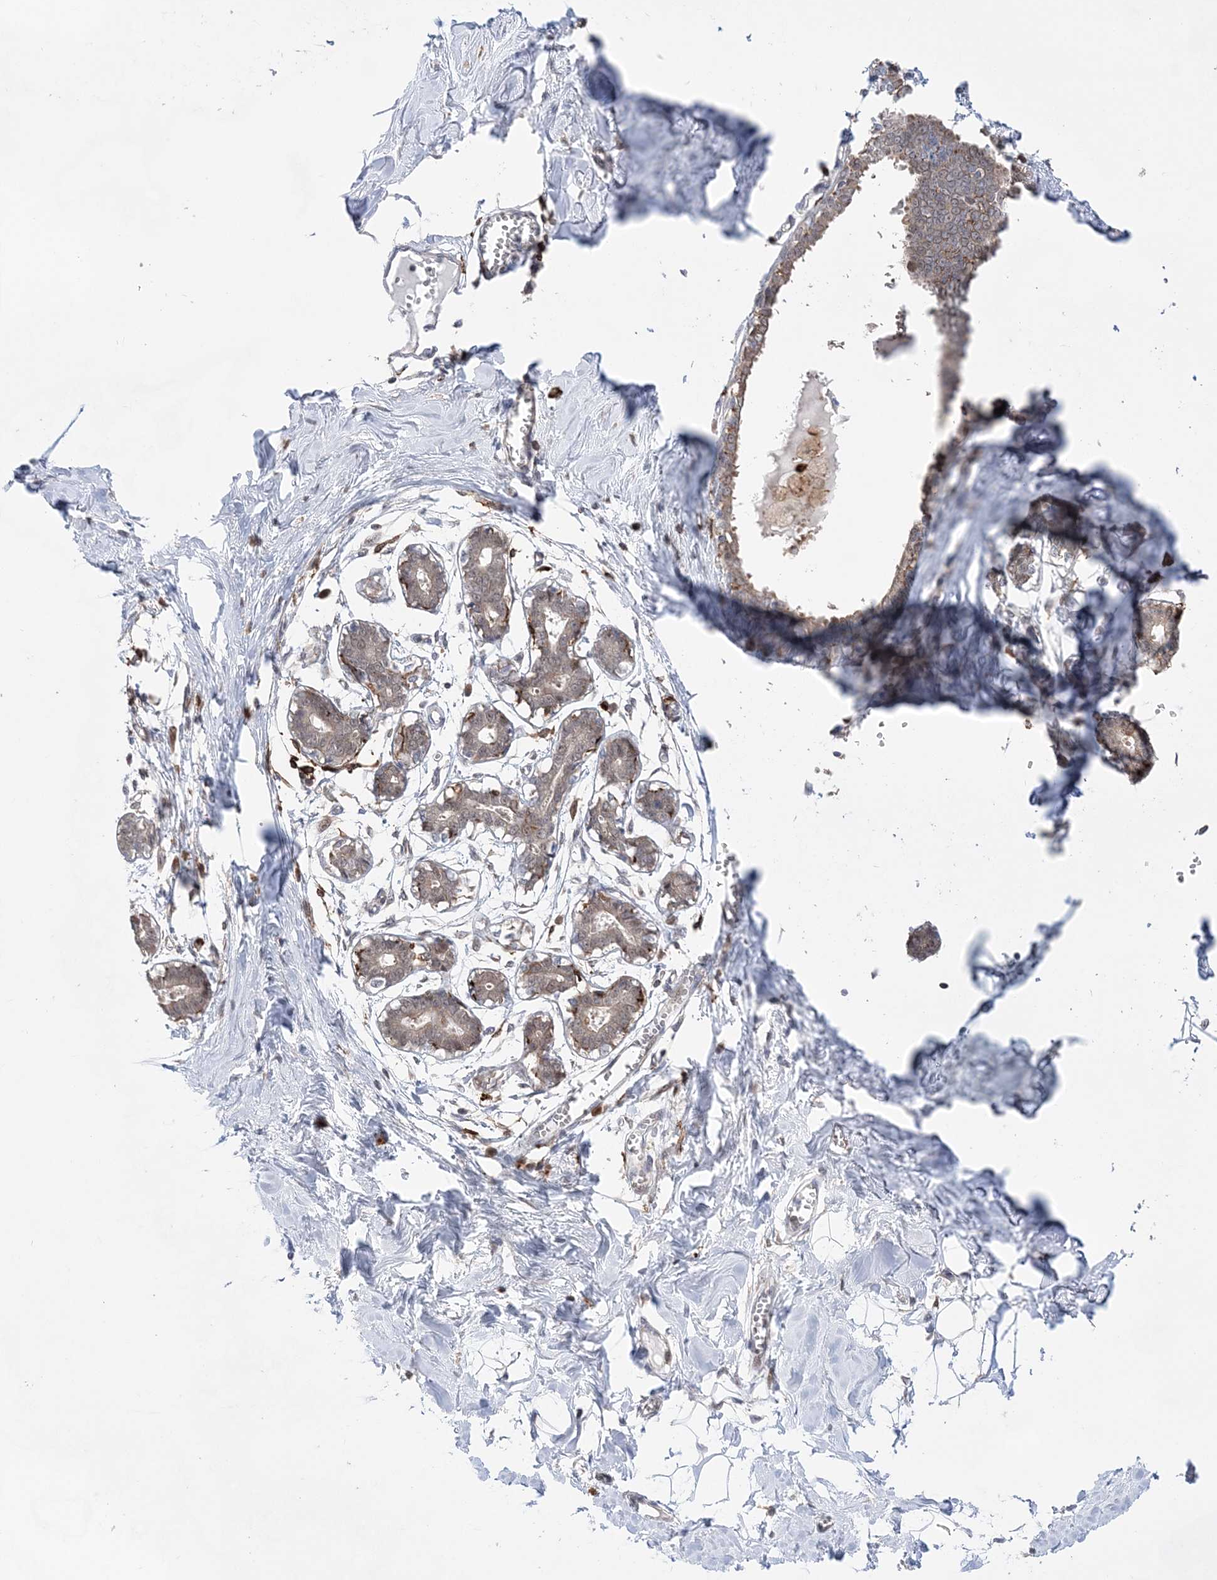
{"staining": {"intensity": "negative", "quantity": "none", "location": "none"}, "tissue": "breast", "cell_type": "Adipocytes", "image_type": "normal", "snomed": [{"axis": "morphology", "description": "Normal tissue, NOS"}, {"axis": "topography", "description": "Breast"}], "caption": "Adipocytes are negative for brown protein staining in benign breast. (DAB IHC visualized using brightfield microscopy, high magnification).", "gene": "ANAPC15", "patient": {"sex": "female", "age": 27}}